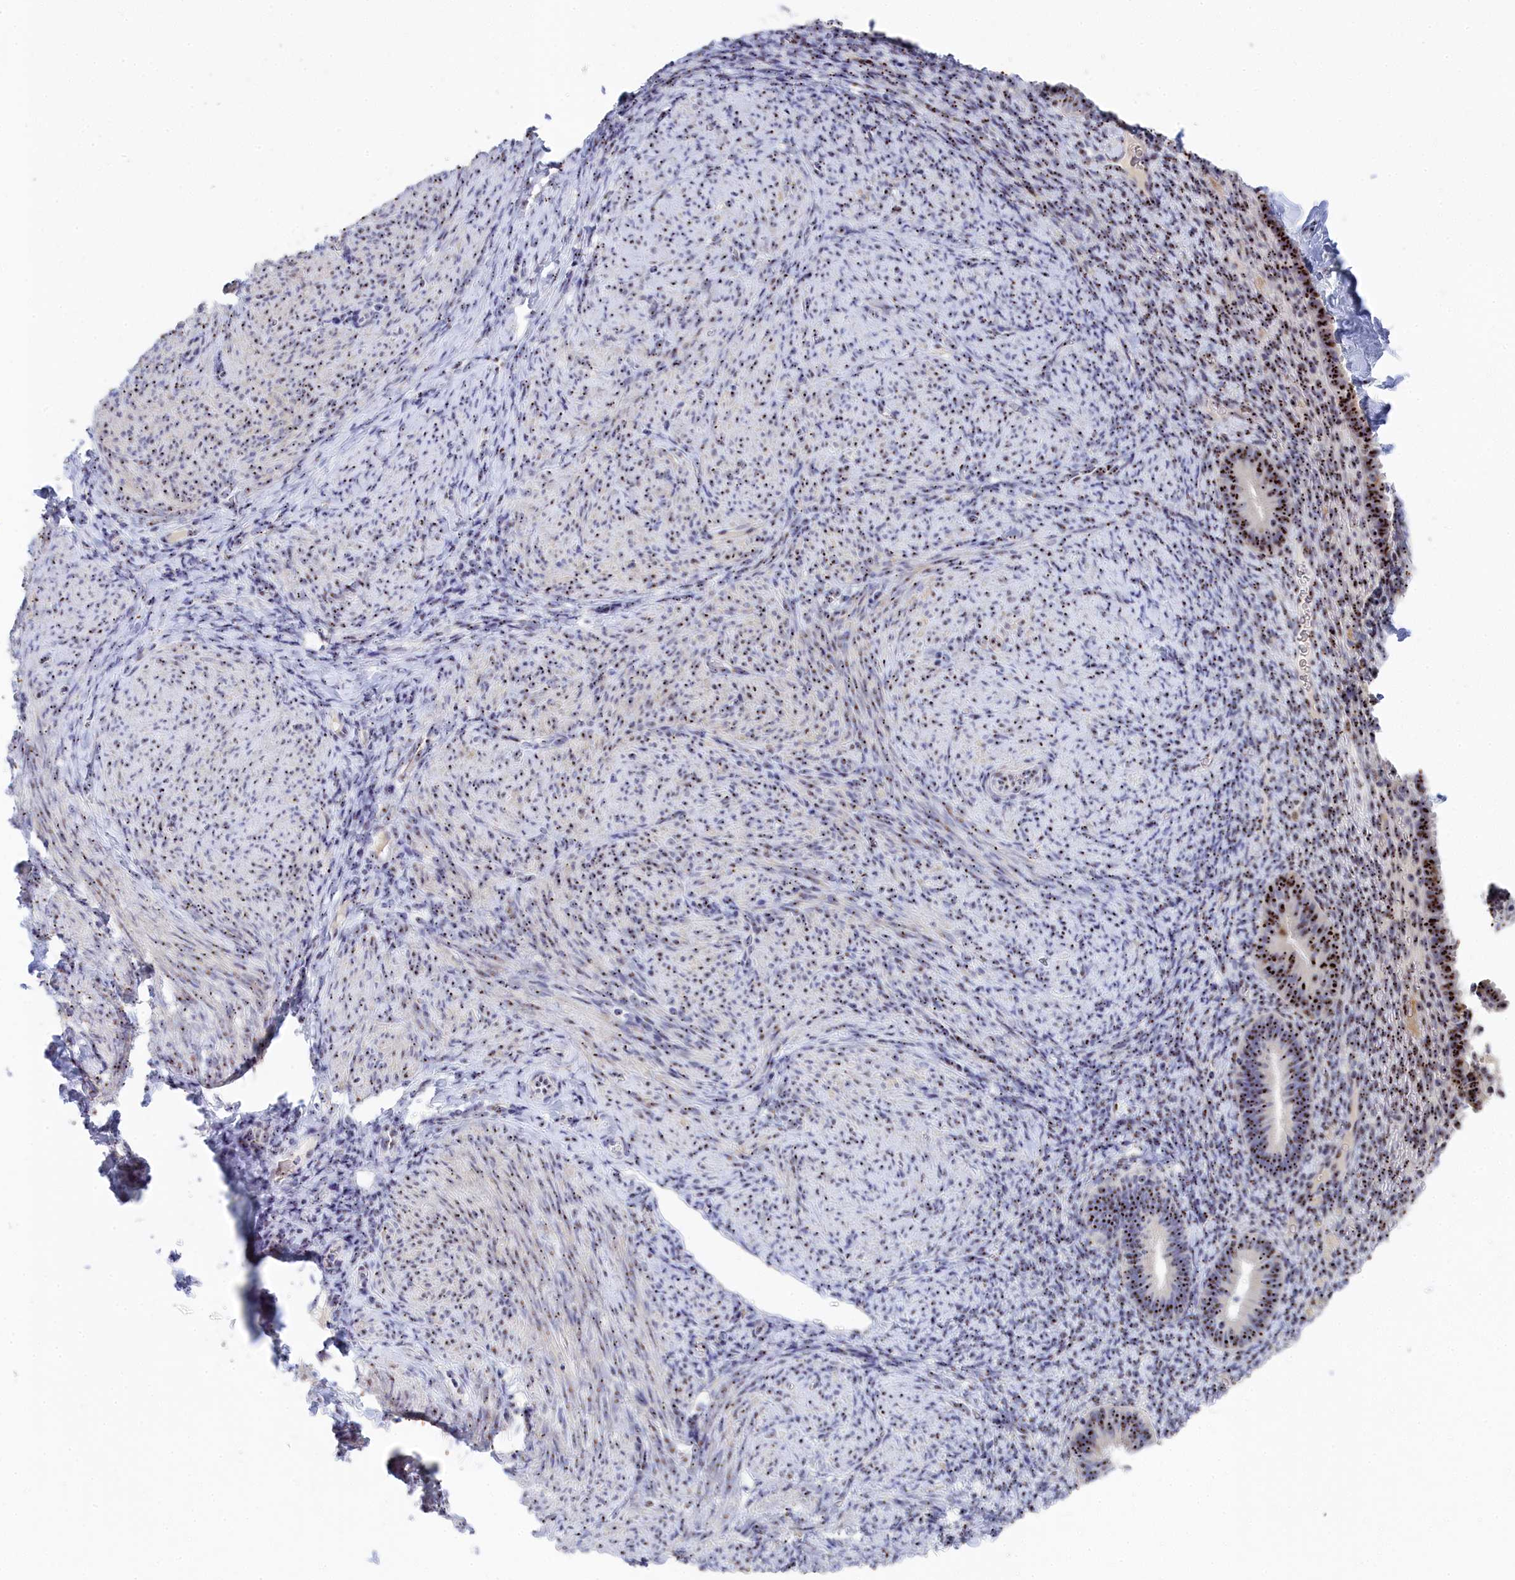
{"staining": {"intensity": "strong", "quantity": "<25%", "location": "nuclear"}, "tissue": "endometrium", "cell_type": "Cells in endometrial stroma", "image_type": "normal", "snomed": [{"axis": "morphology", "description": "Normal tissue, NOS"}, {"axis": "topography", "description": "Endometrium"}], "caption": "Approximately <25% of cells in endometrial stroma in benign human endometrium reveal strong nuclear protein expression as visualized by brown immunohistochemical staining.", "gene": "RSL1D1", "patient": {"sex": "female", "age": 65}}